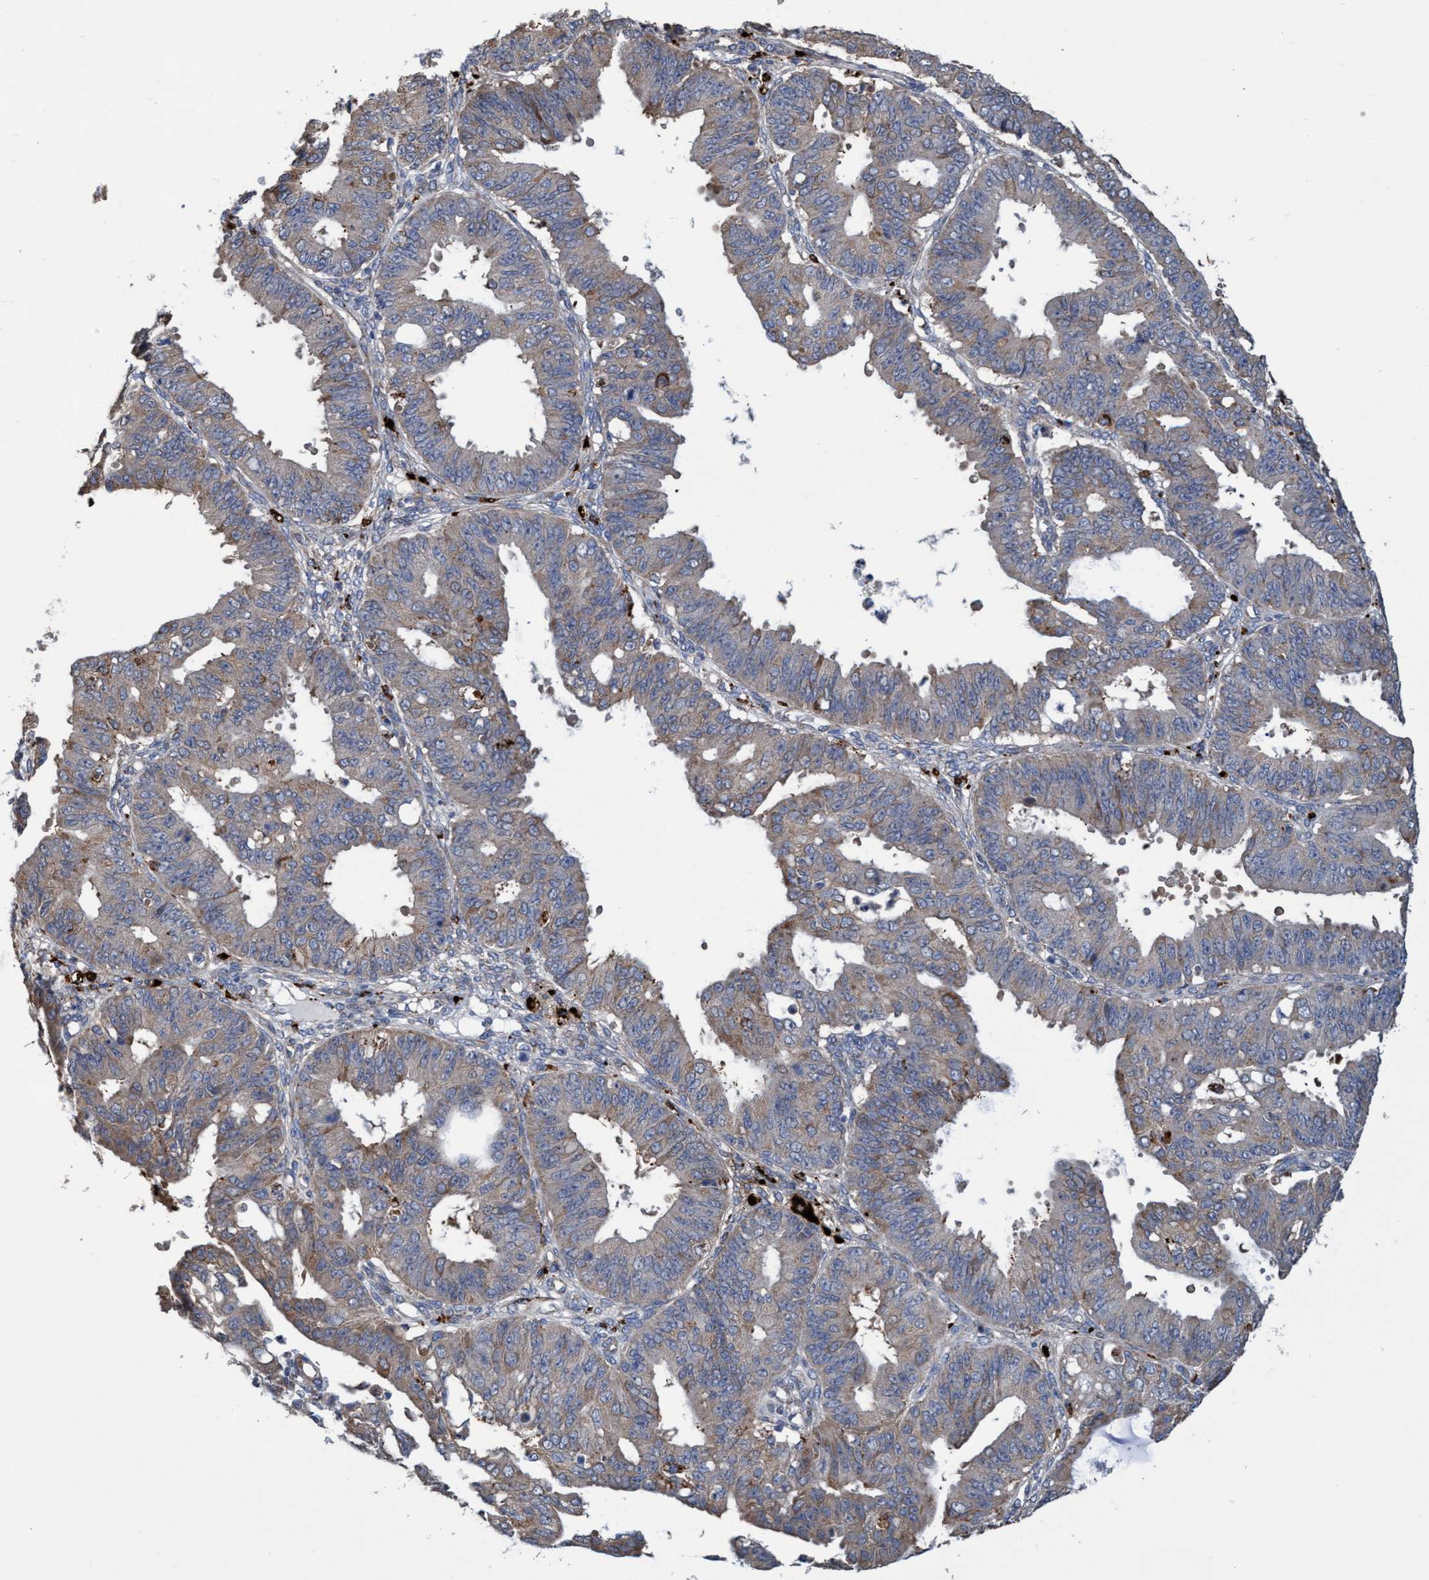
{"staining": {"intensity": "weak", "quantity": "<25%", "location": "cytoplasmic/membranous"}, "tissue": "ovarian cancer", "cell_type": "Tumor cells", "image_type": "cancer", "snomed": [{"axis": "morphology", "description": "Carcinoma, endometroid"}, {"axis": "topography", "description": "Ovary"}], "caption": "Immunohistochemical staining of human ovarian cancer (endometroid carcinoma) displays no significant expression in tumor cells.", "gene": "BBS9", "patient": {"sex": "female", "age": 42}}